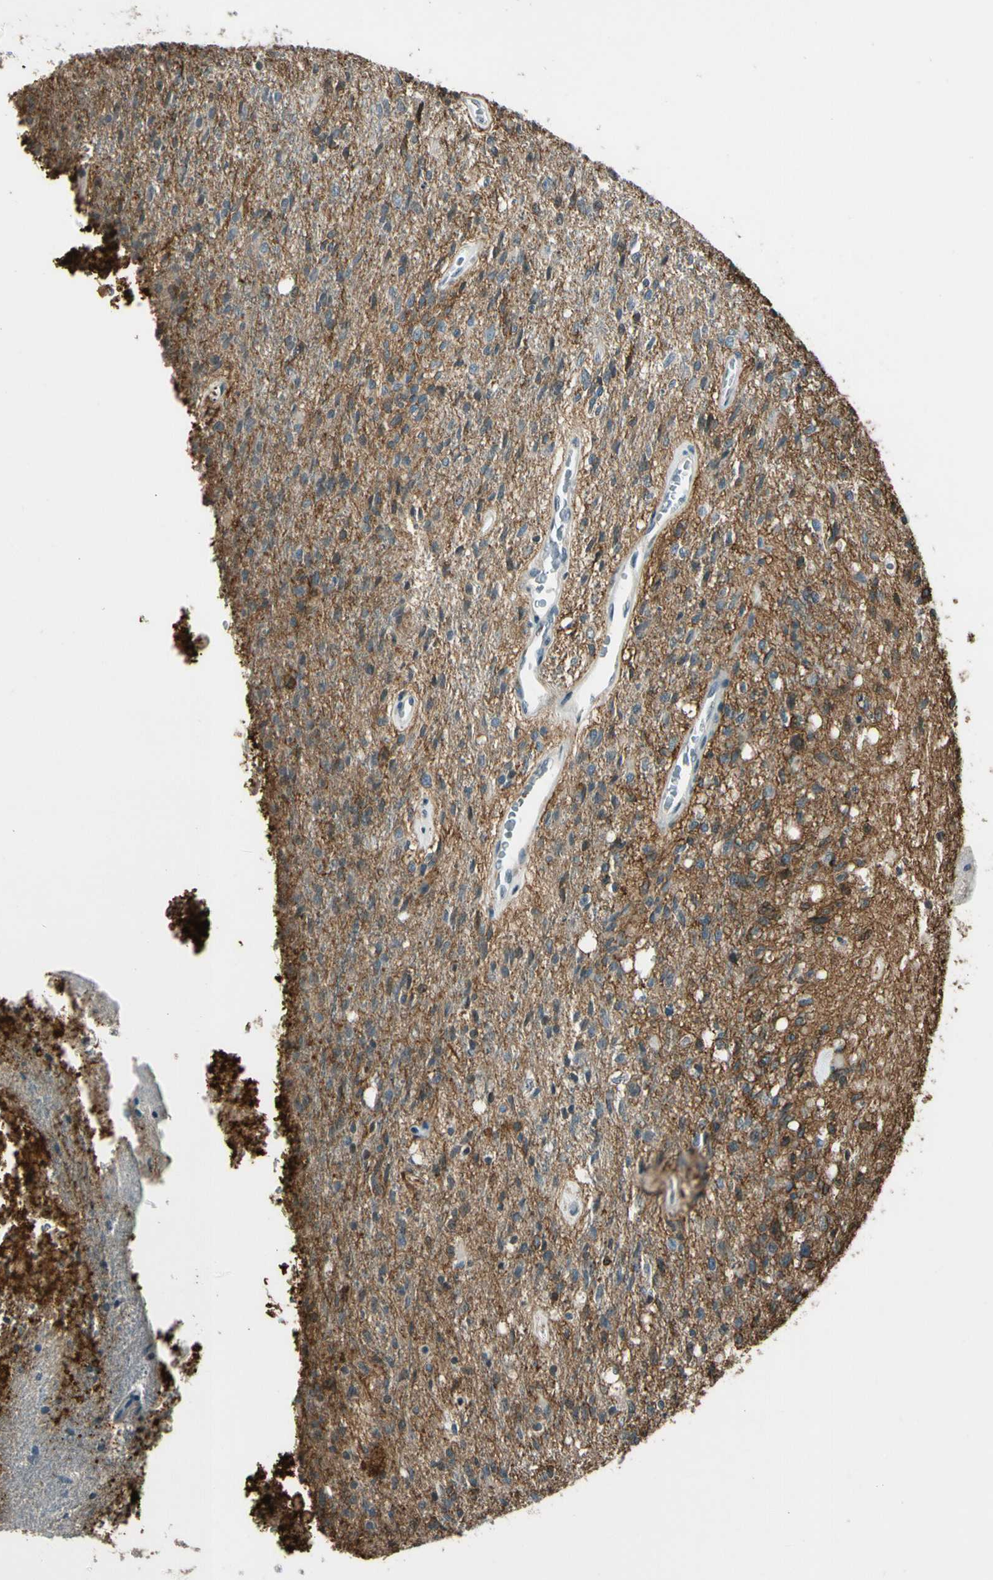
{"staining": {"intensity": "negative", "quantity": "none", "location": "none"}, "tissue": "glioma", "cell_type": "Tumor cells", "image_type": "cancer", "snomed": [{"axis": "morphology", "description": "Normal tissue, NOS"}, {"axis": "morphology", "description": "Glioma, malignant, High grade"}, {"axis": "topography", "description": "Cerebral cortex"}], "caption": "High power microscopy micrograph of an immunohistochemistry micrograph of glioma, revealing no significant expression in tumor cells.", "gene": "PDPN", "patient": {"sex": "male", "age": 77}}